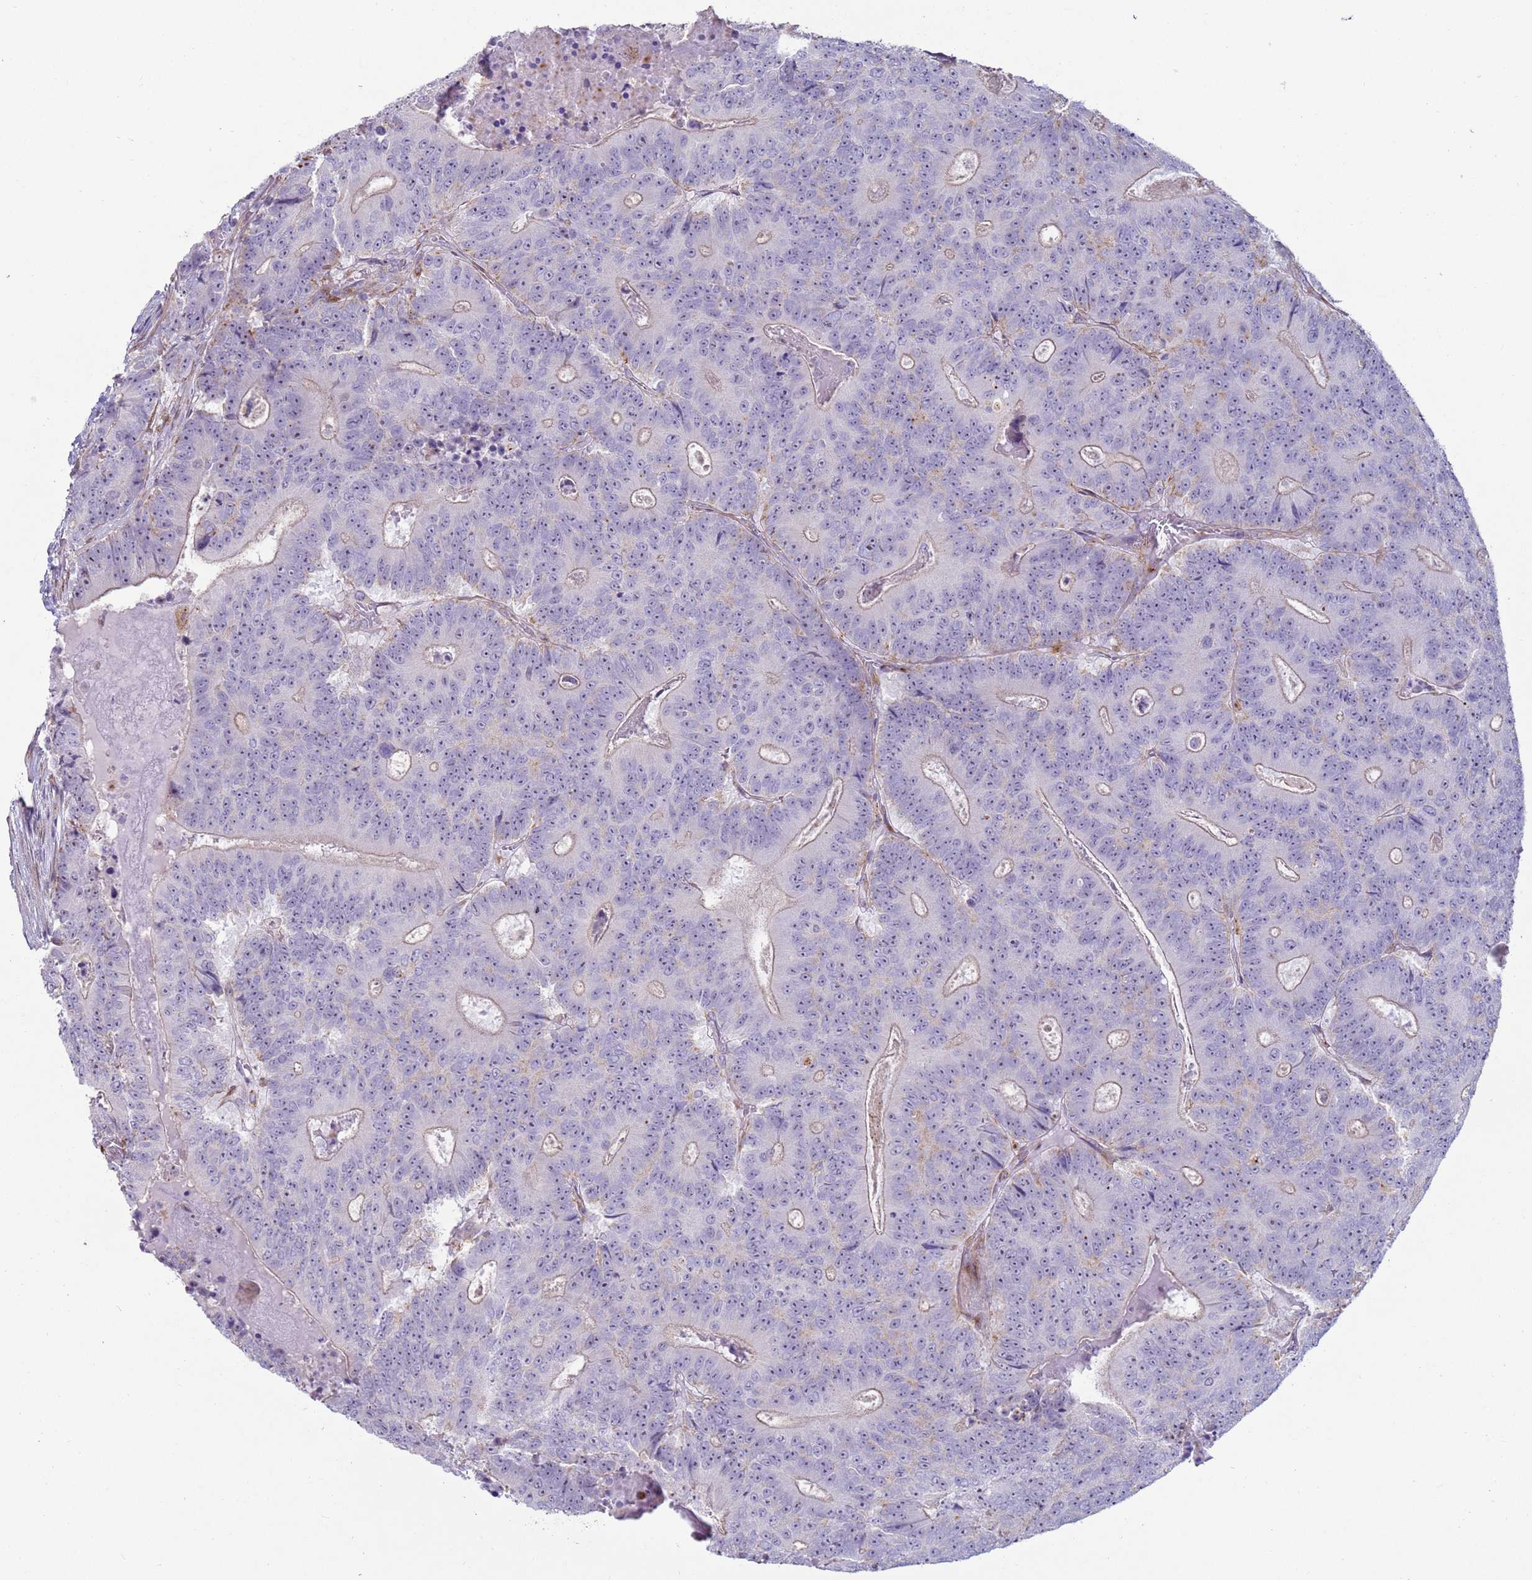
{"staining": {"intensity": "negative", "quantity": "none", "location": "none"}, "tissue": "colorectal cancer", "cell_type": "Tumor cells", "image_type": "cancer", "snomed": [{"axis": "morphology", "description": "Adenocarcinoma, NOS"}, {"axis": "topography", "description": "Colon"}], "caption": "The micrograph exhibits no staining of tumor cells in colorectal adenocarcinoma.", "gene": "HEATR1", "patient": {"sex": "male", "age": 83}}